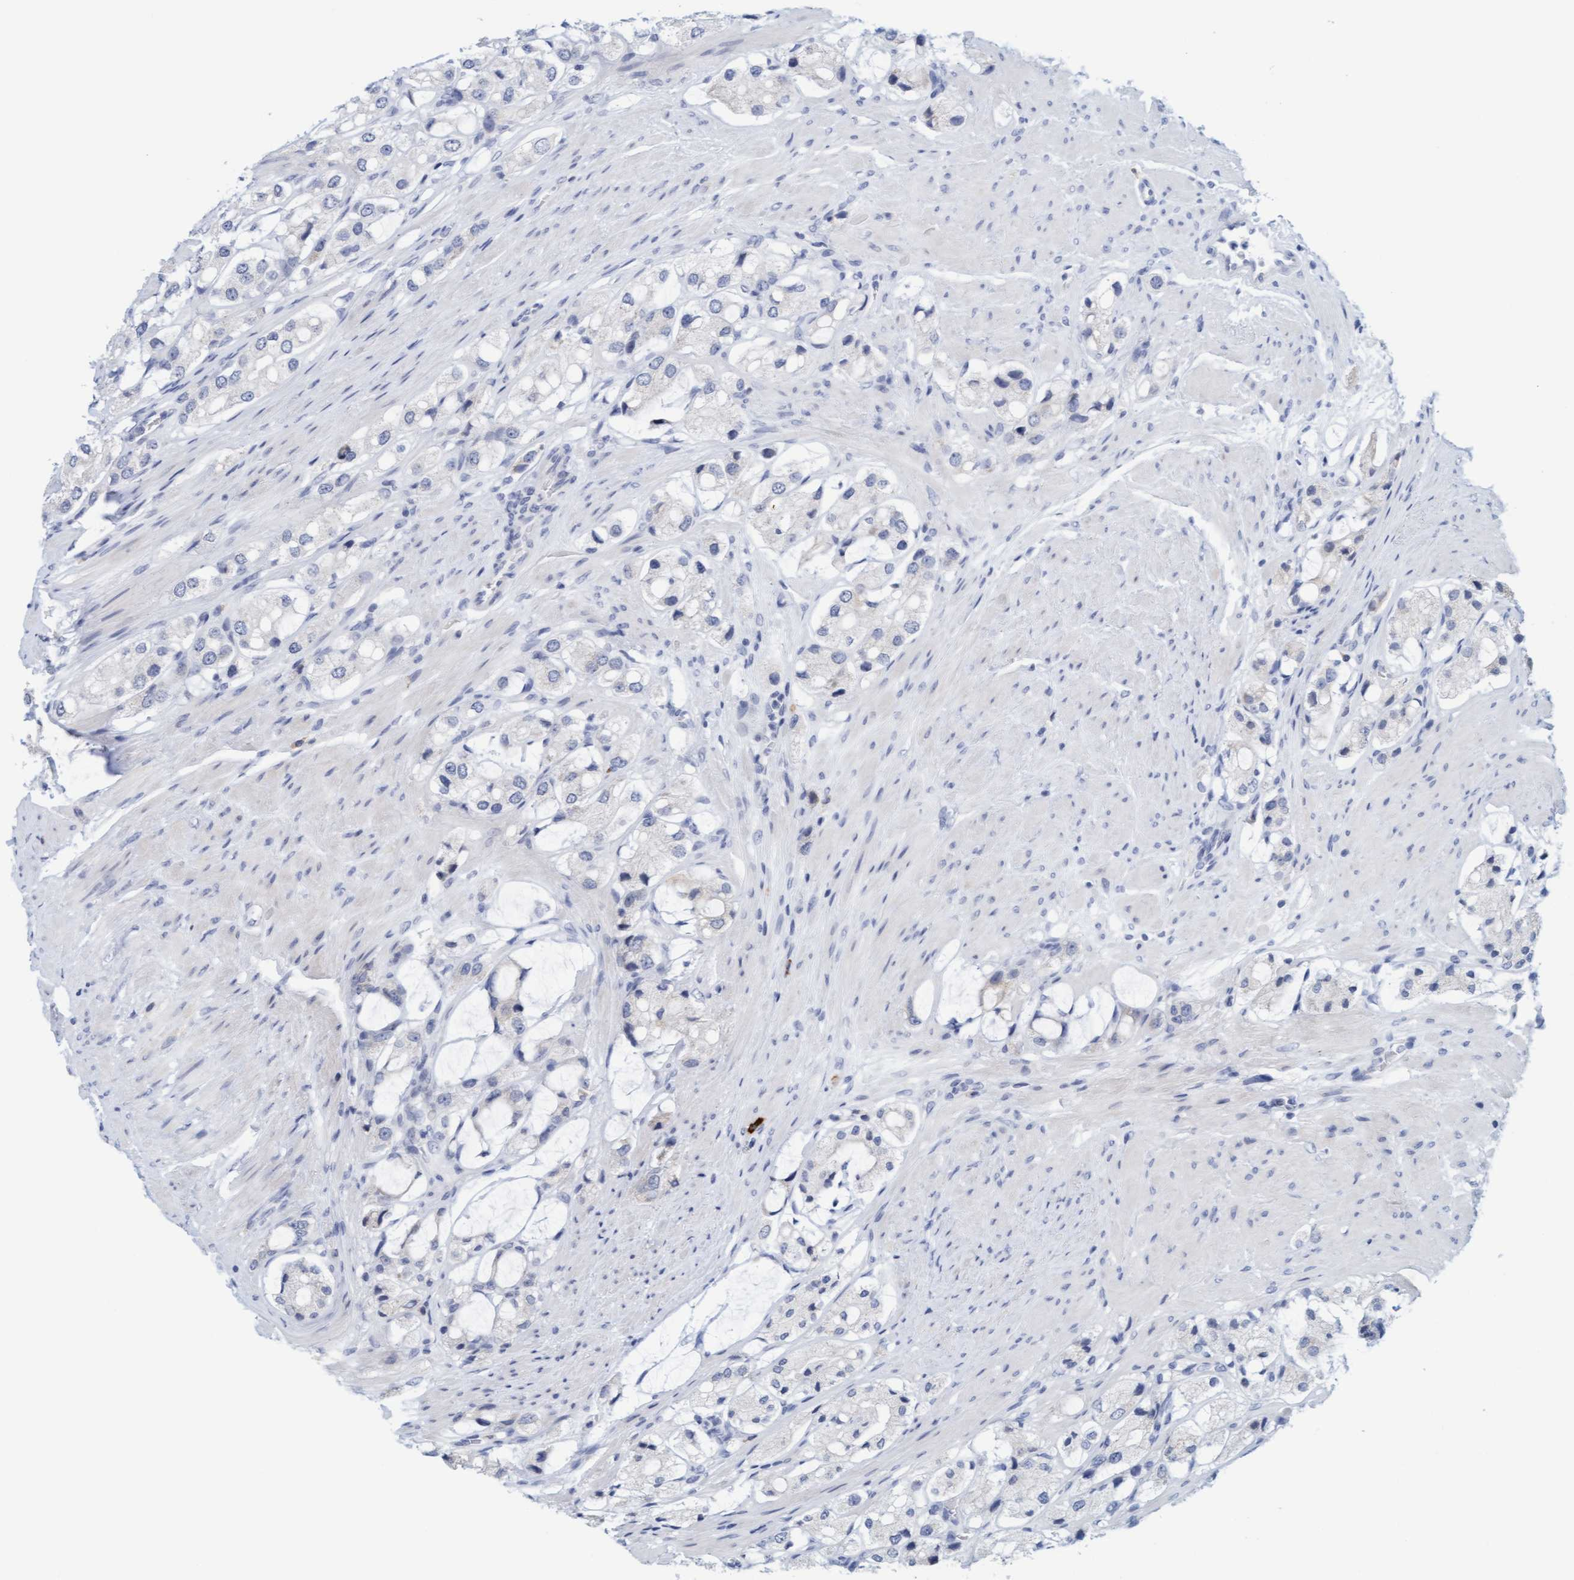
{"staining": {"intensity": "negative", "quantity": "none", "location": "none"}, "tissue": "prostate cancer", "cell_type": "Tumor cells", "image_type": "cancer", "snomed": [{"axis": "morphology", "description": "Adenocarcinoma, High grade"}, {"axis": "topography", "description": "Prostate"}], "caption": "Immunohistochemistry (IHC) of human prostate cancer (high-grade adenocarcinoma) shows no positivity in tumor cells. The staining is performed using DAB brown chromogen with nuclei counter-stained in using hematoxylin.", "gene": "CPA3", "patient": {"sex": "male", "age": 65}}